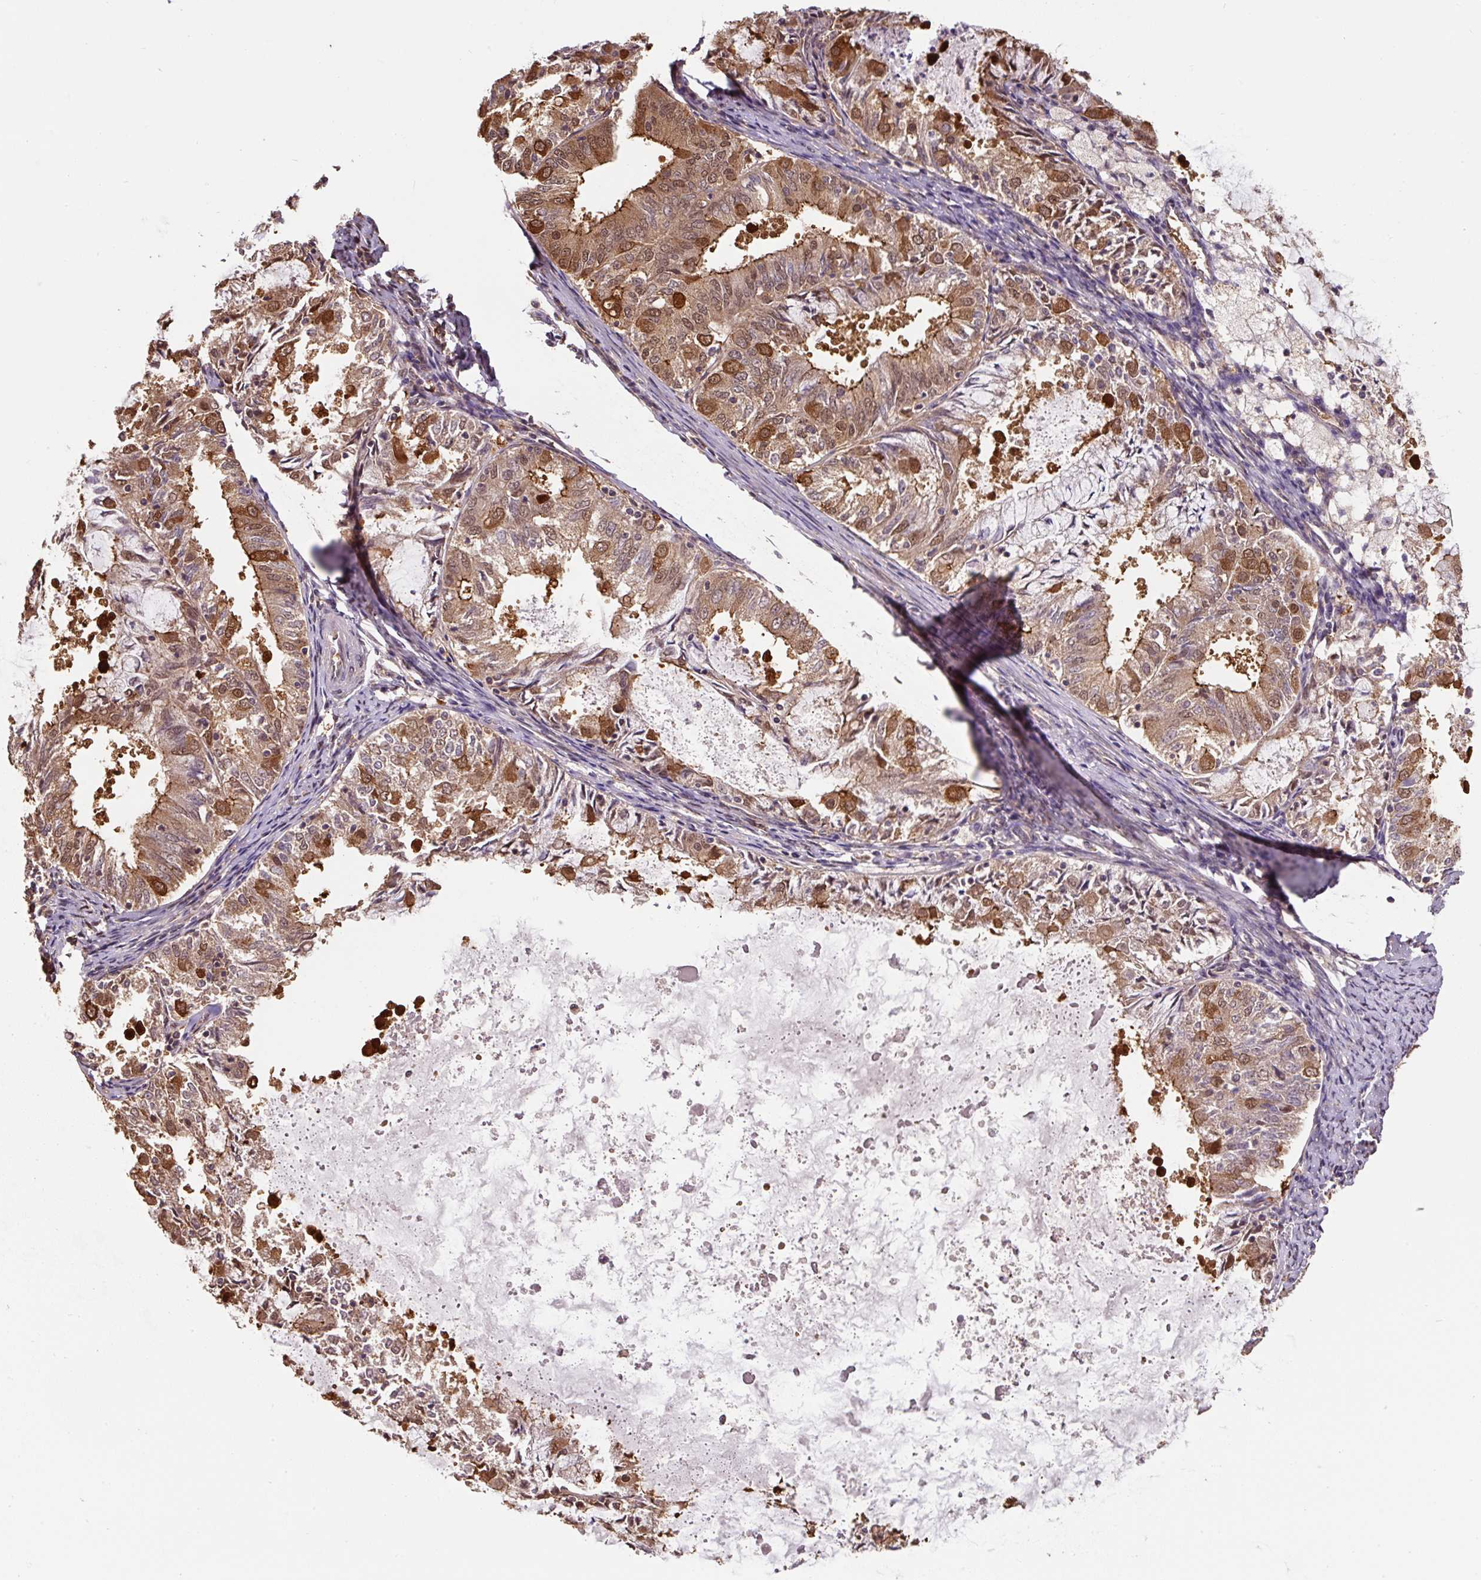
{"staining": {"intensity": "moderate", "quantity": "25%-75%", "location": "cytoplasmic/membranous,nuclear"}, "tissue": "endometrial cancer", "cell_type": "Tumor cells", "image_type": "cancer", "snomed": [{"axis": "morphology", "description": "Adenocarcinoma, NOS"}, {"axis": "topography", "description": "Endometrium"}], "caption": "Immunohistochemistry (IHC) (DAB) staining of human adenocarcinoma (endometrial) demonstrates moderate cytoplasmic/membranous and nuclear protein expression in about 25%-75% of tumor cells. Nuclei are stained in blue.", "gene": "ST13", "patient": {"sex": "female", "age": 57}}